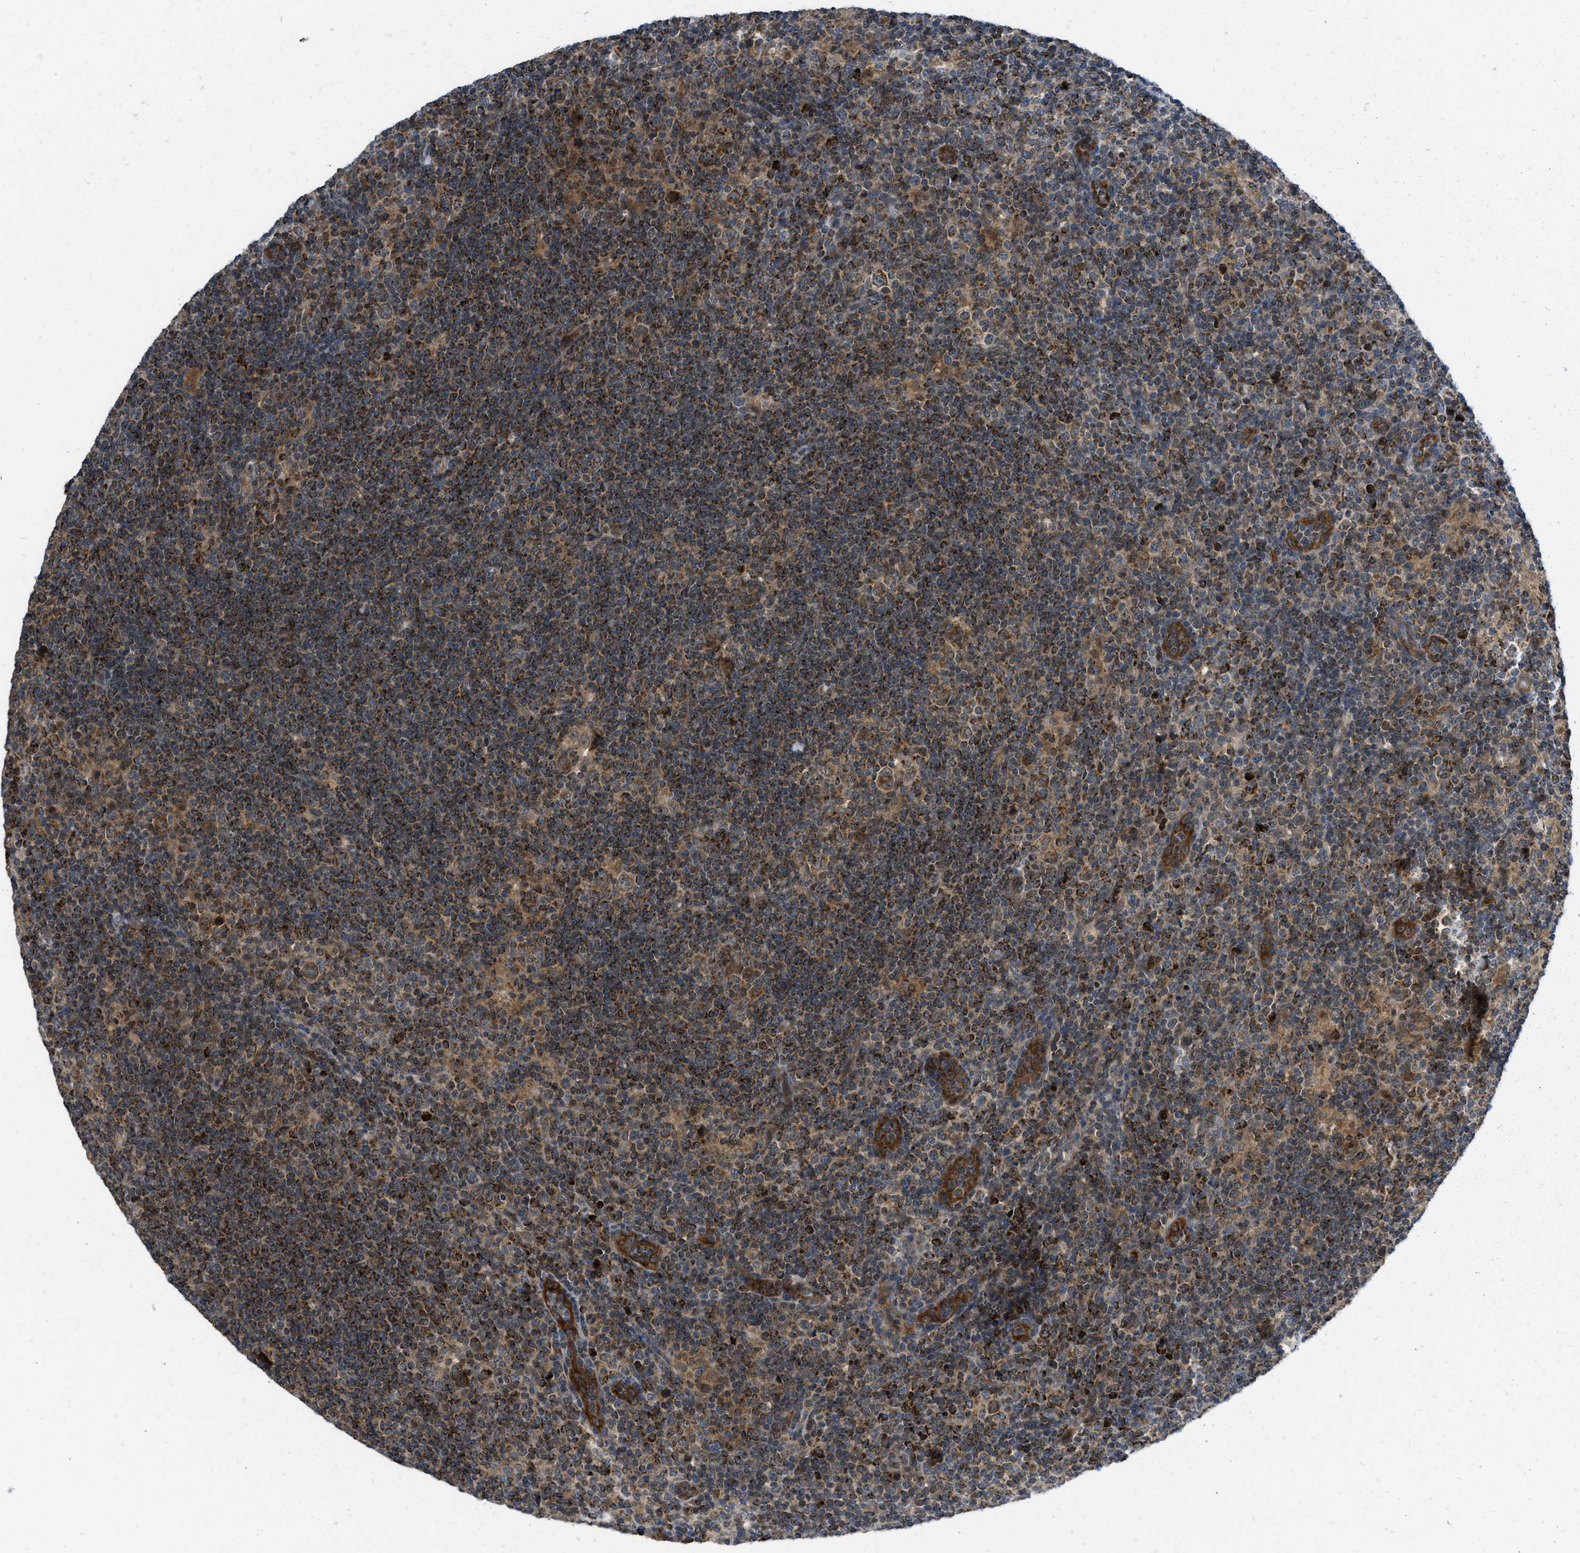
{"staining": {"intensity": "moderate", "quantity": ">75%", "location": "cytoplasmic/membranous"}, "tissue": "lymphoma", "cell_type": "Tumor cells", "image_type": "cancer", "snomed": [{"axis": "morphology", "description": "Hodgkin's disease, NOS"}, {"axis": "topography", "description": "Lymph node"}], "caption": "A medium amount of moderate cytoplasmic/membranous expression is seen in approximately >75% of tumor cells in Hodgkin's disease tissue. The staining was performed using DAB (3,3'-diaminobenzidine), with brown indicating positive protein expression. Nuclei are stained blue with hematoxylin.", "gene": "SESN2", "patient": {"sex": "female", "age": 57}}